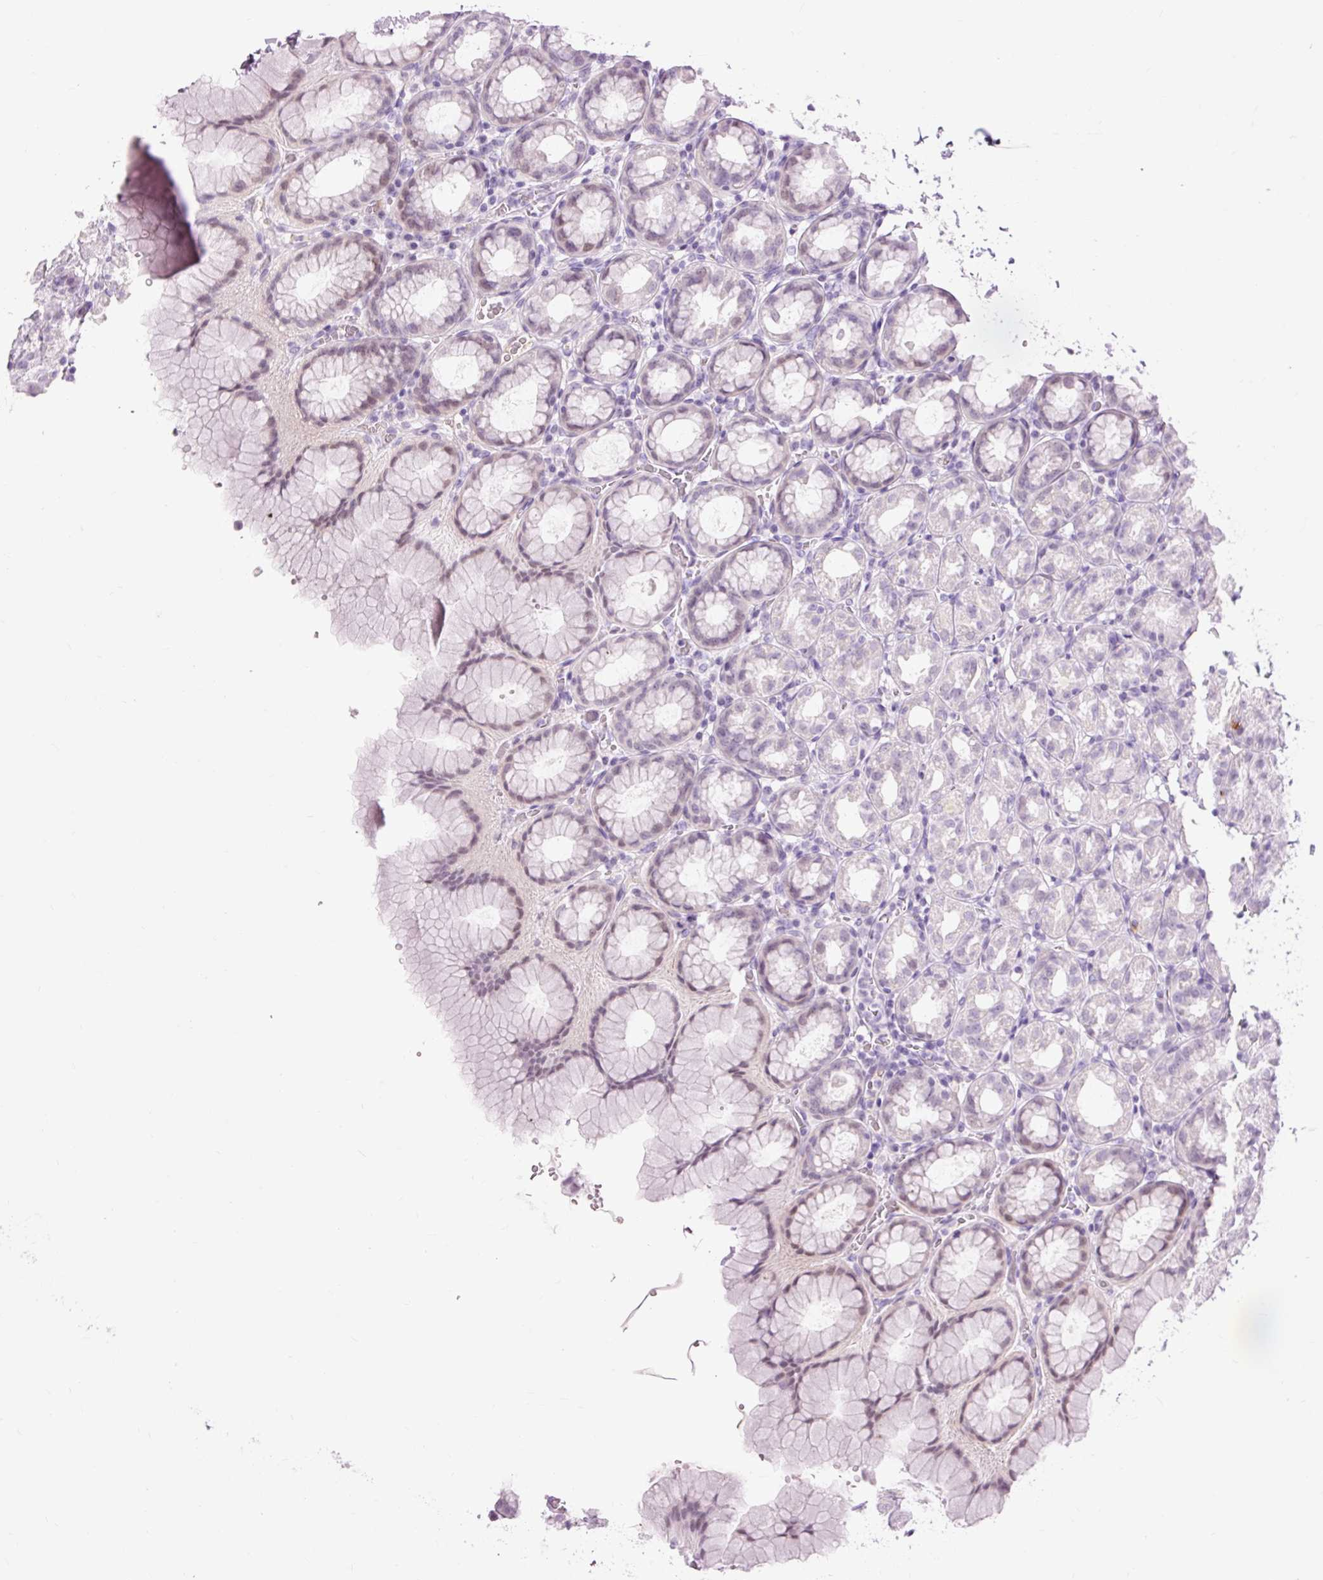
{"staining": {"intensity": "moderate", "quantity": "<25%", "location": "nuclear"}, "tissue": "stomach", "cell_type": "Glandular cells", "image_type": "normal", "snomed": [{"axis": "morphology", "description": "Normal tissue, NOS"}, {"axis": "topography", "description": "Stomach, upper"}], "caption": "A high-resolution histopathology image shows IHC staining of benign stomach, which shows moderate nuclear staining in approximately <25% of glandular cells.", "gene": "PDE6B", "patient": {"sex": "female", "age": 81}}